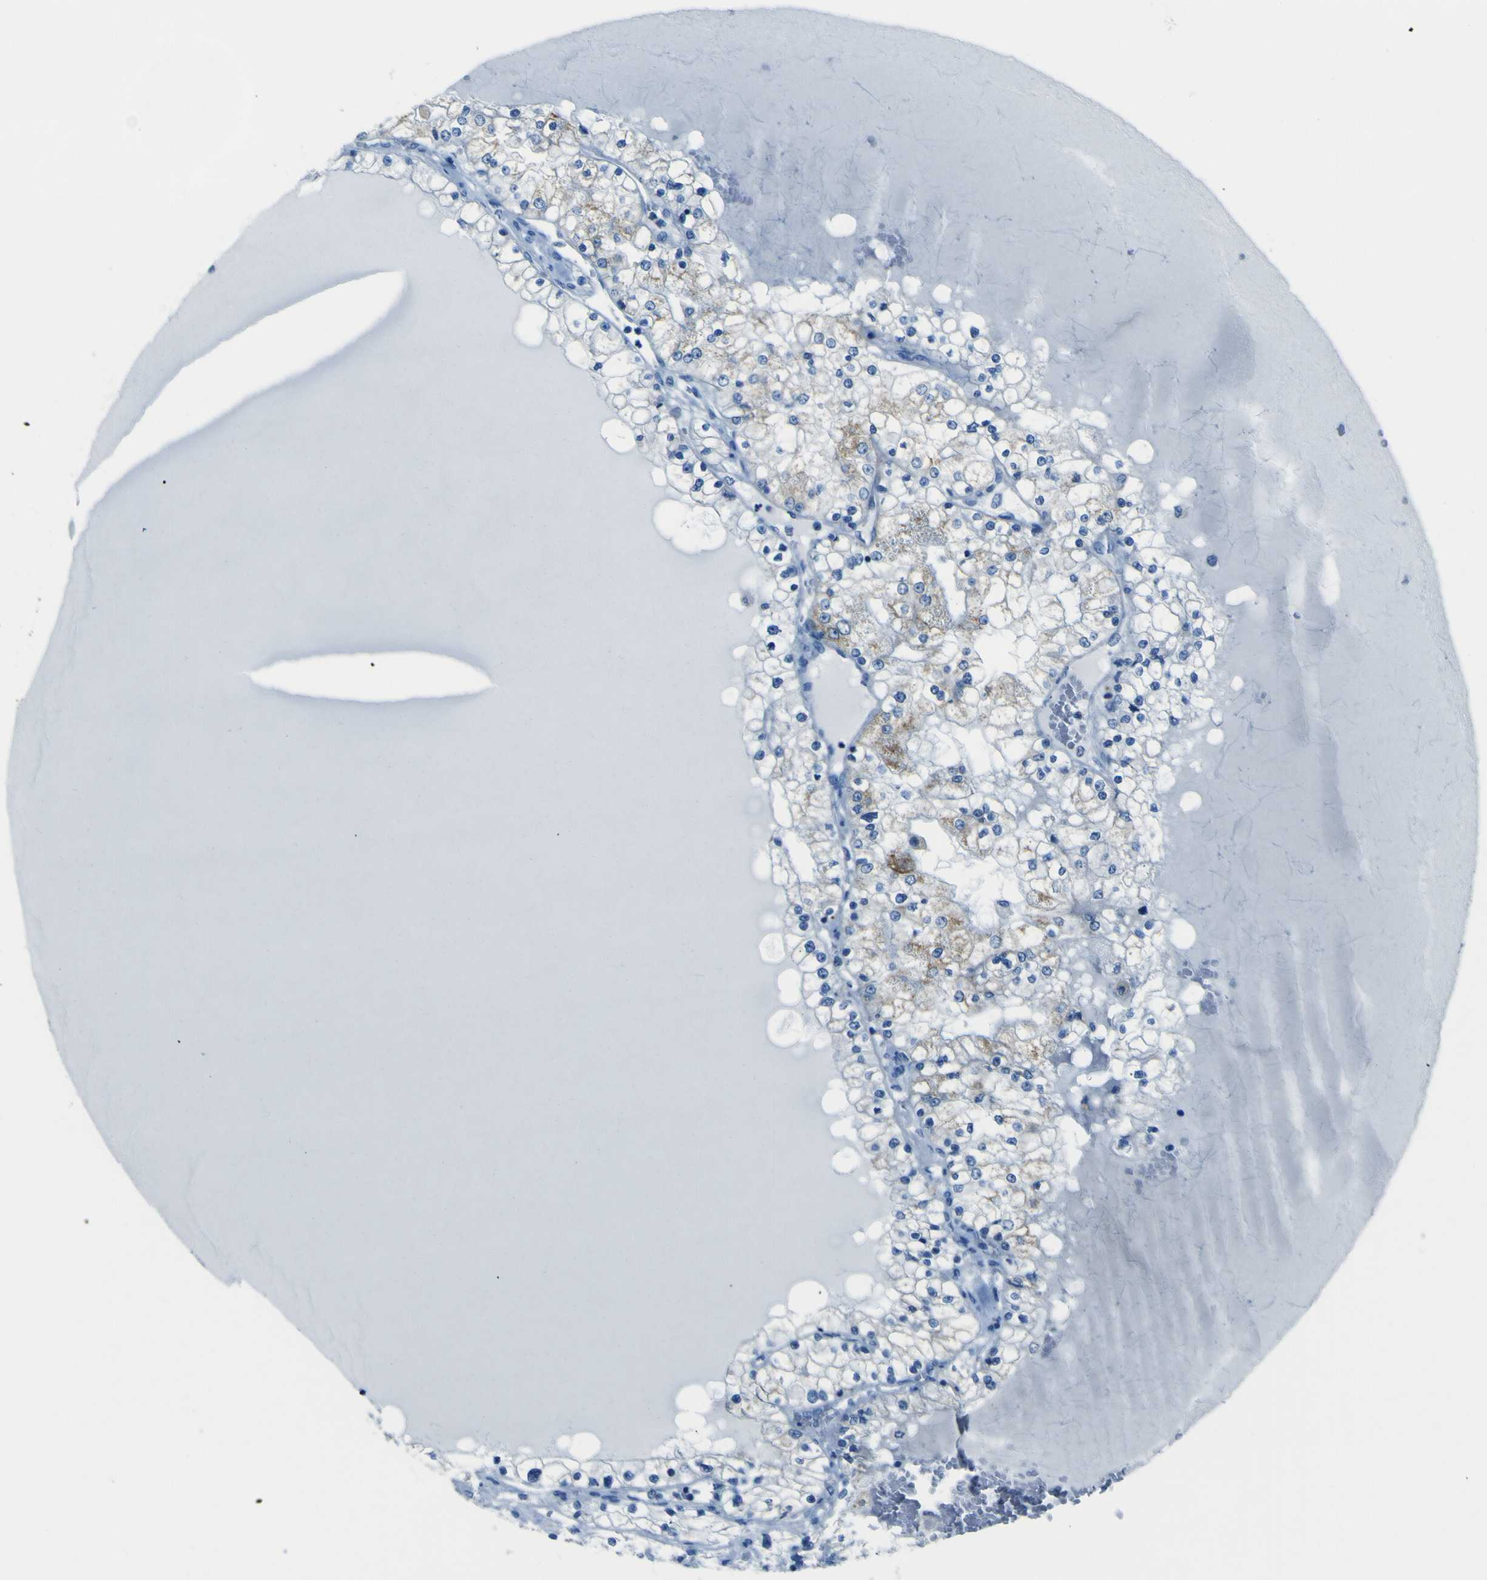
{"staining": {"intensity": "weak", "quantity": "<25%", "location": "cytoplasmic/membranous"}, "tissue": "renal cancer", "cell_type": "Tumor cells", "image_type": "cancer", "snomed": [{"axis": "morphology", "description": "Adenocarcinoma, NOS"}, {"axis": "topography", "description": "Kidney"}], "caption": "There is no significant expression in tumor cells of renal cancer (adenocarcinoma).", "gene": "ACSL1", "patient": {"sex": "male", "age": 68}}